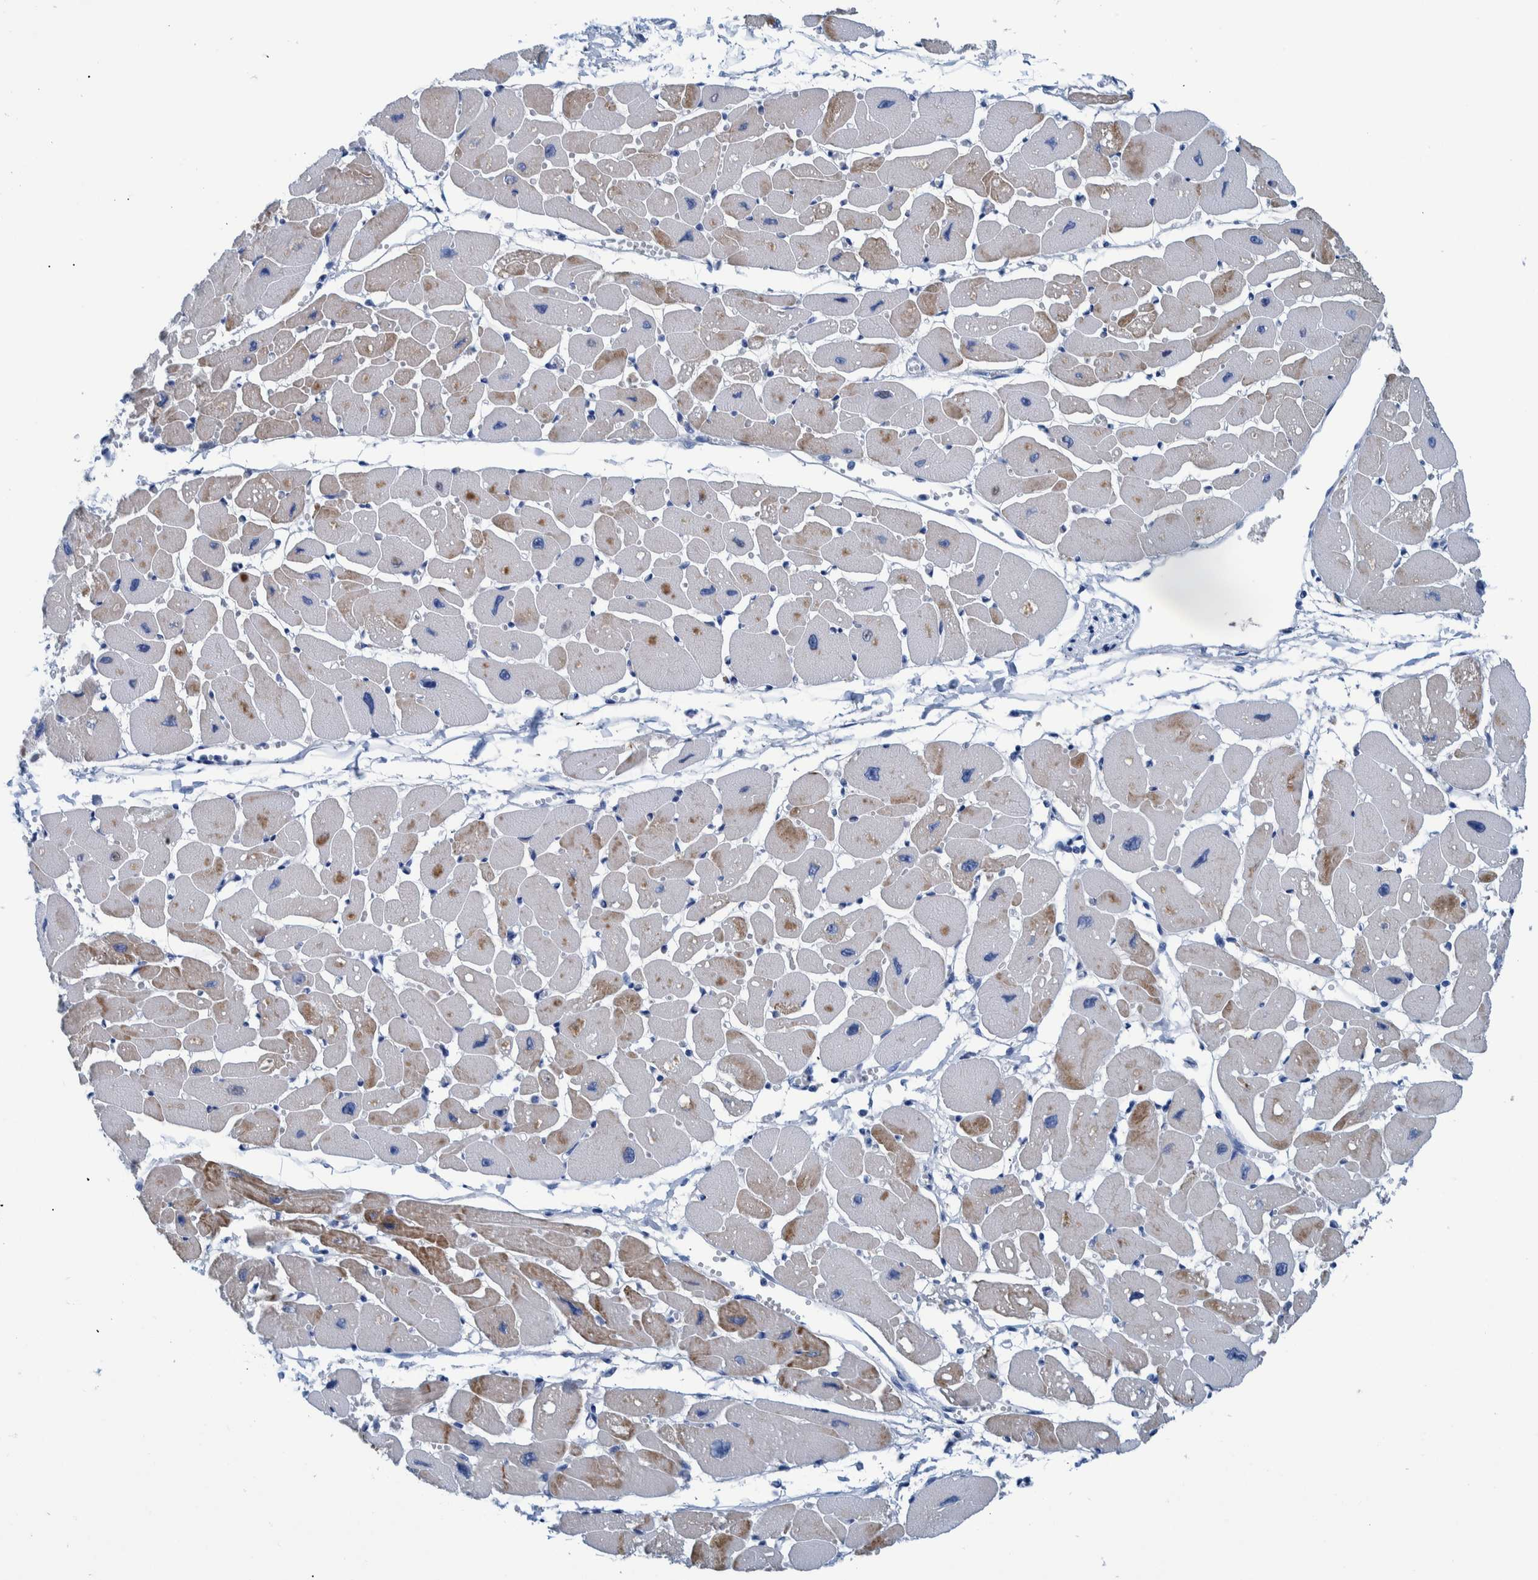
{"staining": {"intensity": "moderate", "quantity": "25%-75%", "location": "cytoplasmic/membranous"}, "tissue": "heart muscle", "cell_type": "Cardiomyocytes", "image_type": "normal", "snomed": [{"axis": "morphology", "description": "Normal tissue, NOS"}, {"axis": "topography", "description": "Heart"}], "caption": "Brown immunohistochemical staining in unremarkable human heart muscle displays moderate cytoplasmic/membranous staining in approximately 25%-75% of cardiomyocytes.", "gene": "IDO1", "patient": {"sex": "female", "age": 54}}